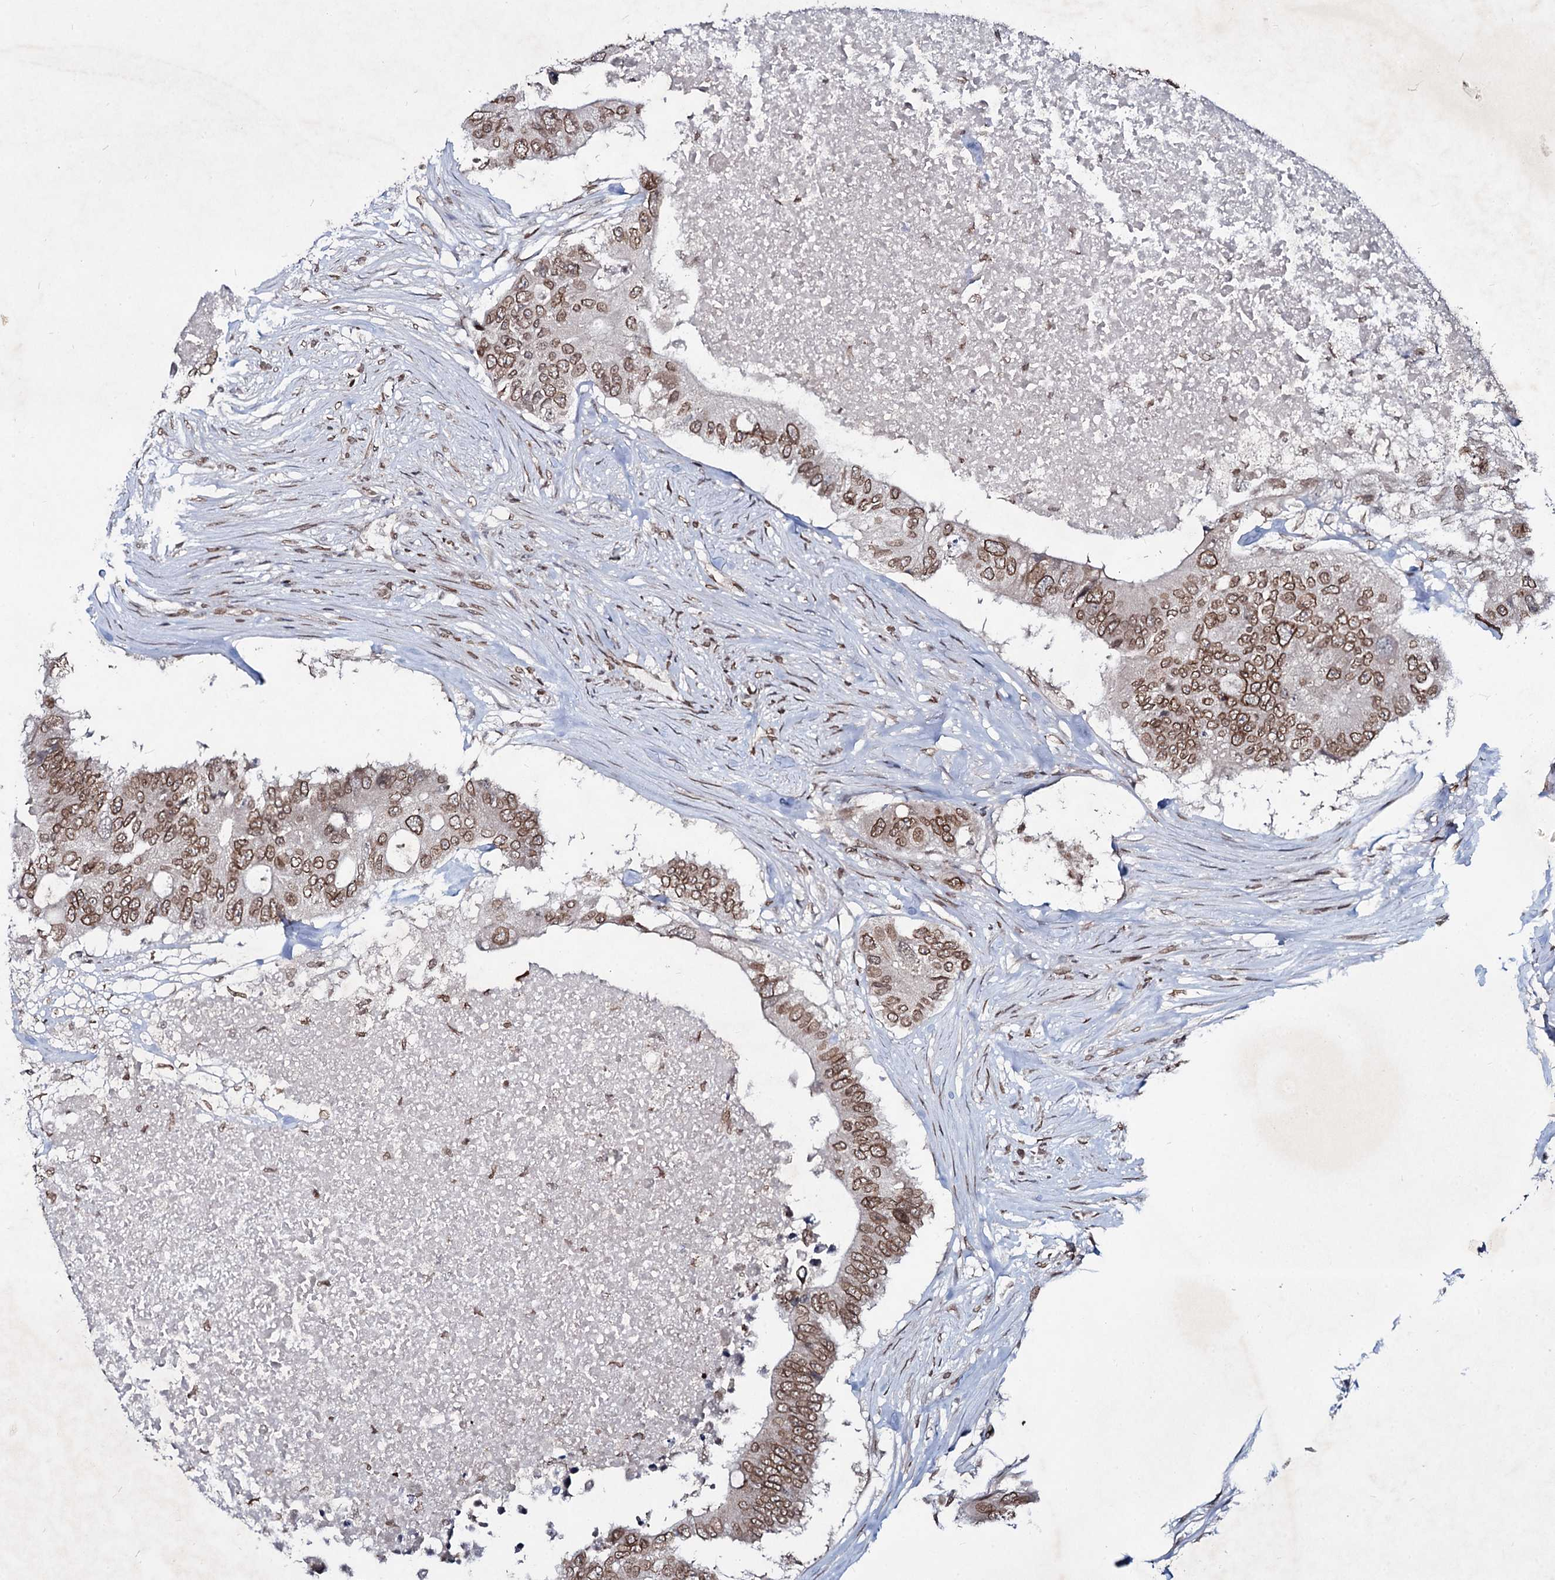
{"staining": {"intensity": "moderate", "quantity": ">75%", "location": "cytoplasmic/membranous,nuclear"}, "tissue": "colorectal cancer", "cell_type": "Tumor cells", "image_type": "cancer", "snomed": [{"axis": "morphology", "description": "Adenocarcinoma, NOS"}, {"axis": "topography", "description": "Colon"}], "caption": "The histopathology image displays a brown stain indicating the presence of a protein in the cytoplasmic/membranous and nuclear of tumor cells in colorectal adenocarcinoma.", "gene": "RNF6", "patient": {"sex": "male", "age": 71}}